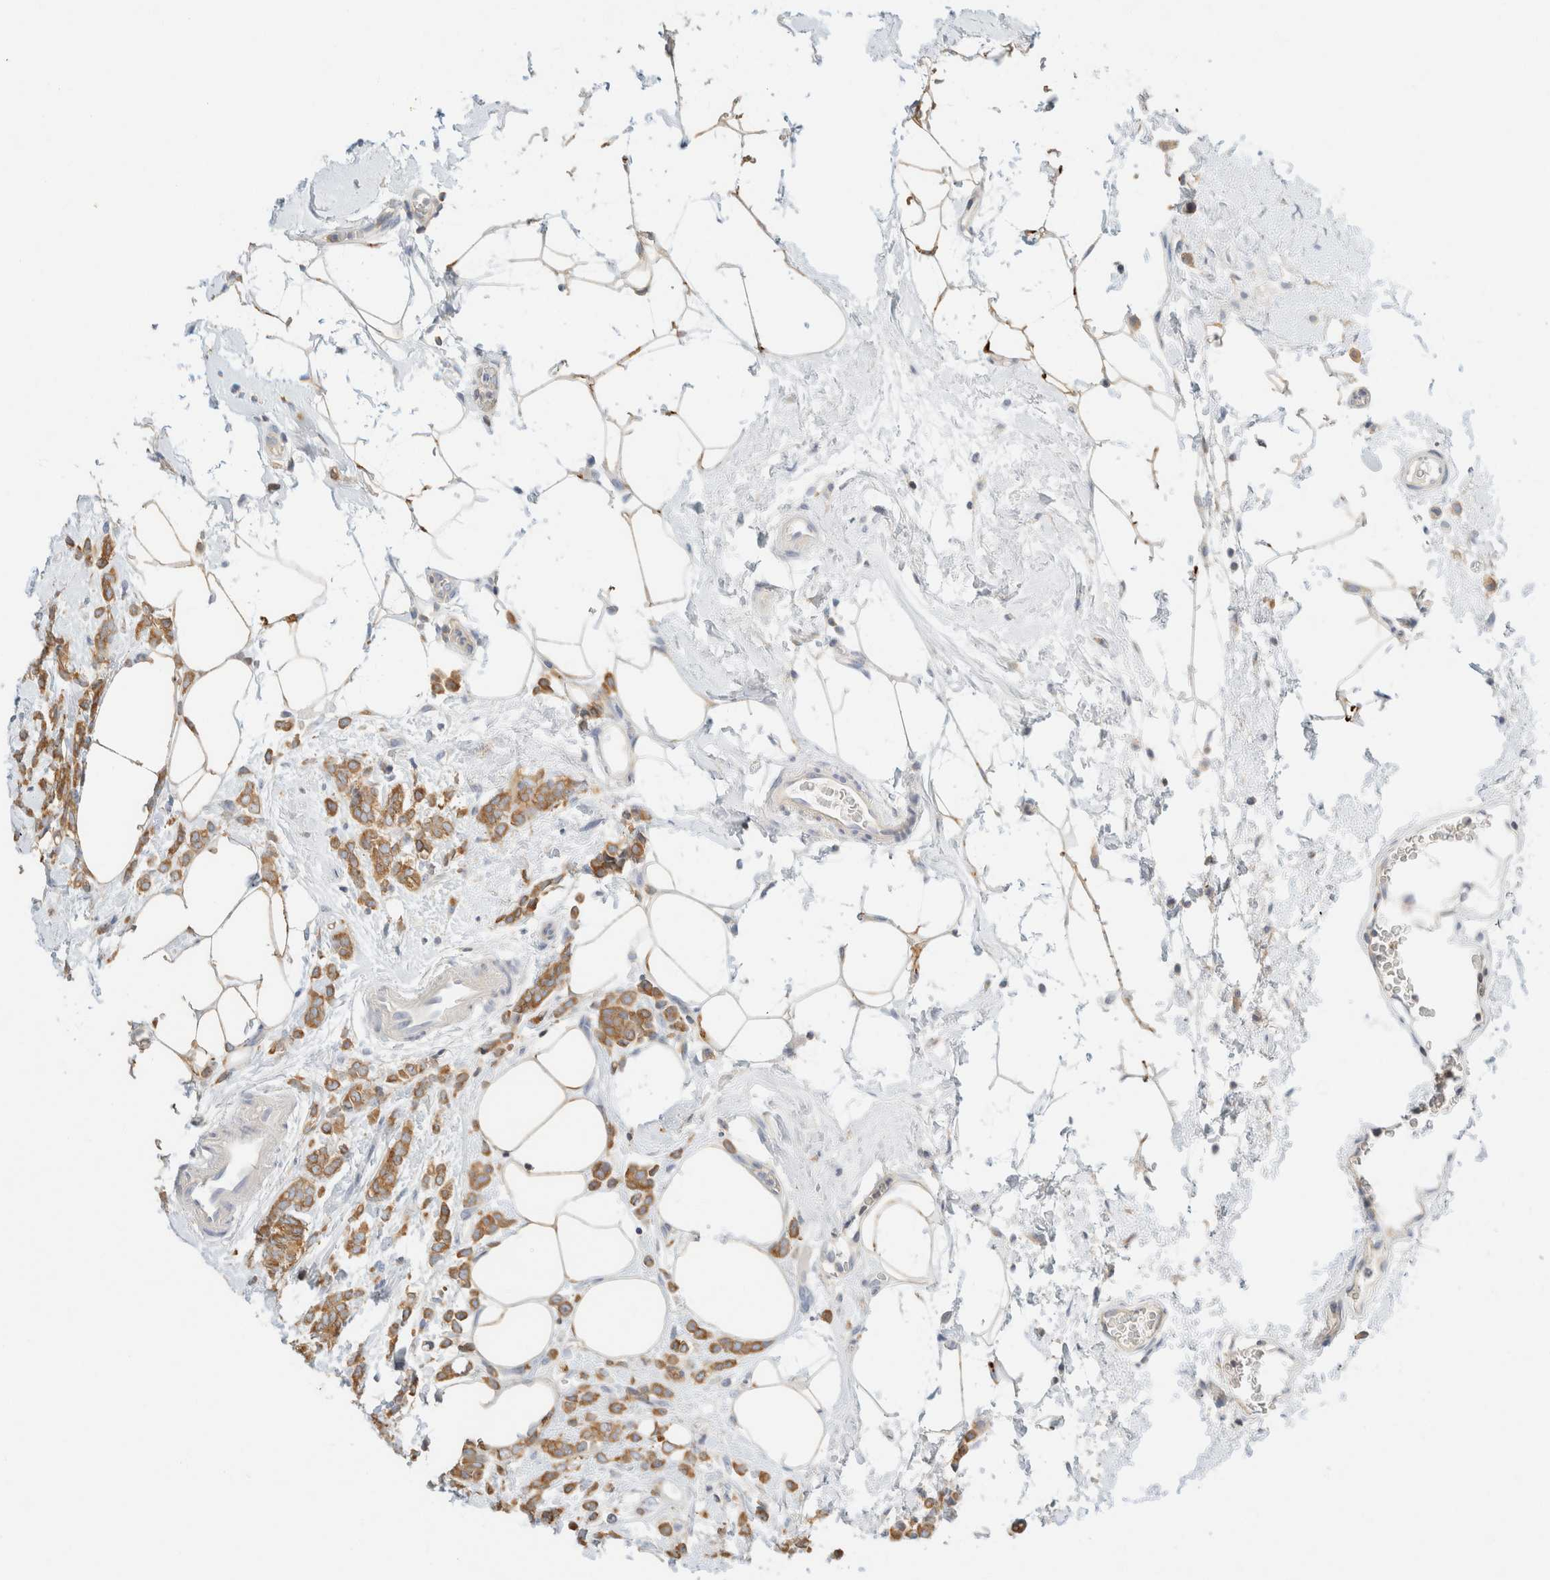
{"staining": {"intensity": "moderate", "quantity": ">75%", "location": "cytoplasmic/membranous"}, "tissue": "breast cancer", "cell_type": "Tumor cells", "image_type": "cancer", "snomed": [{"axis": "morphology", "description": "Lobular carcinoma"}, {"axis": "topography", "description": "Breast"}], "caption": "The histopathology image displays staining of breast cancer, revealing moderate cytoplasmic/membranous protein positivity (brown color) within tumor cells.", "gene": "SH3GLB2", "patient": {"sex": "female", "age": 50}}